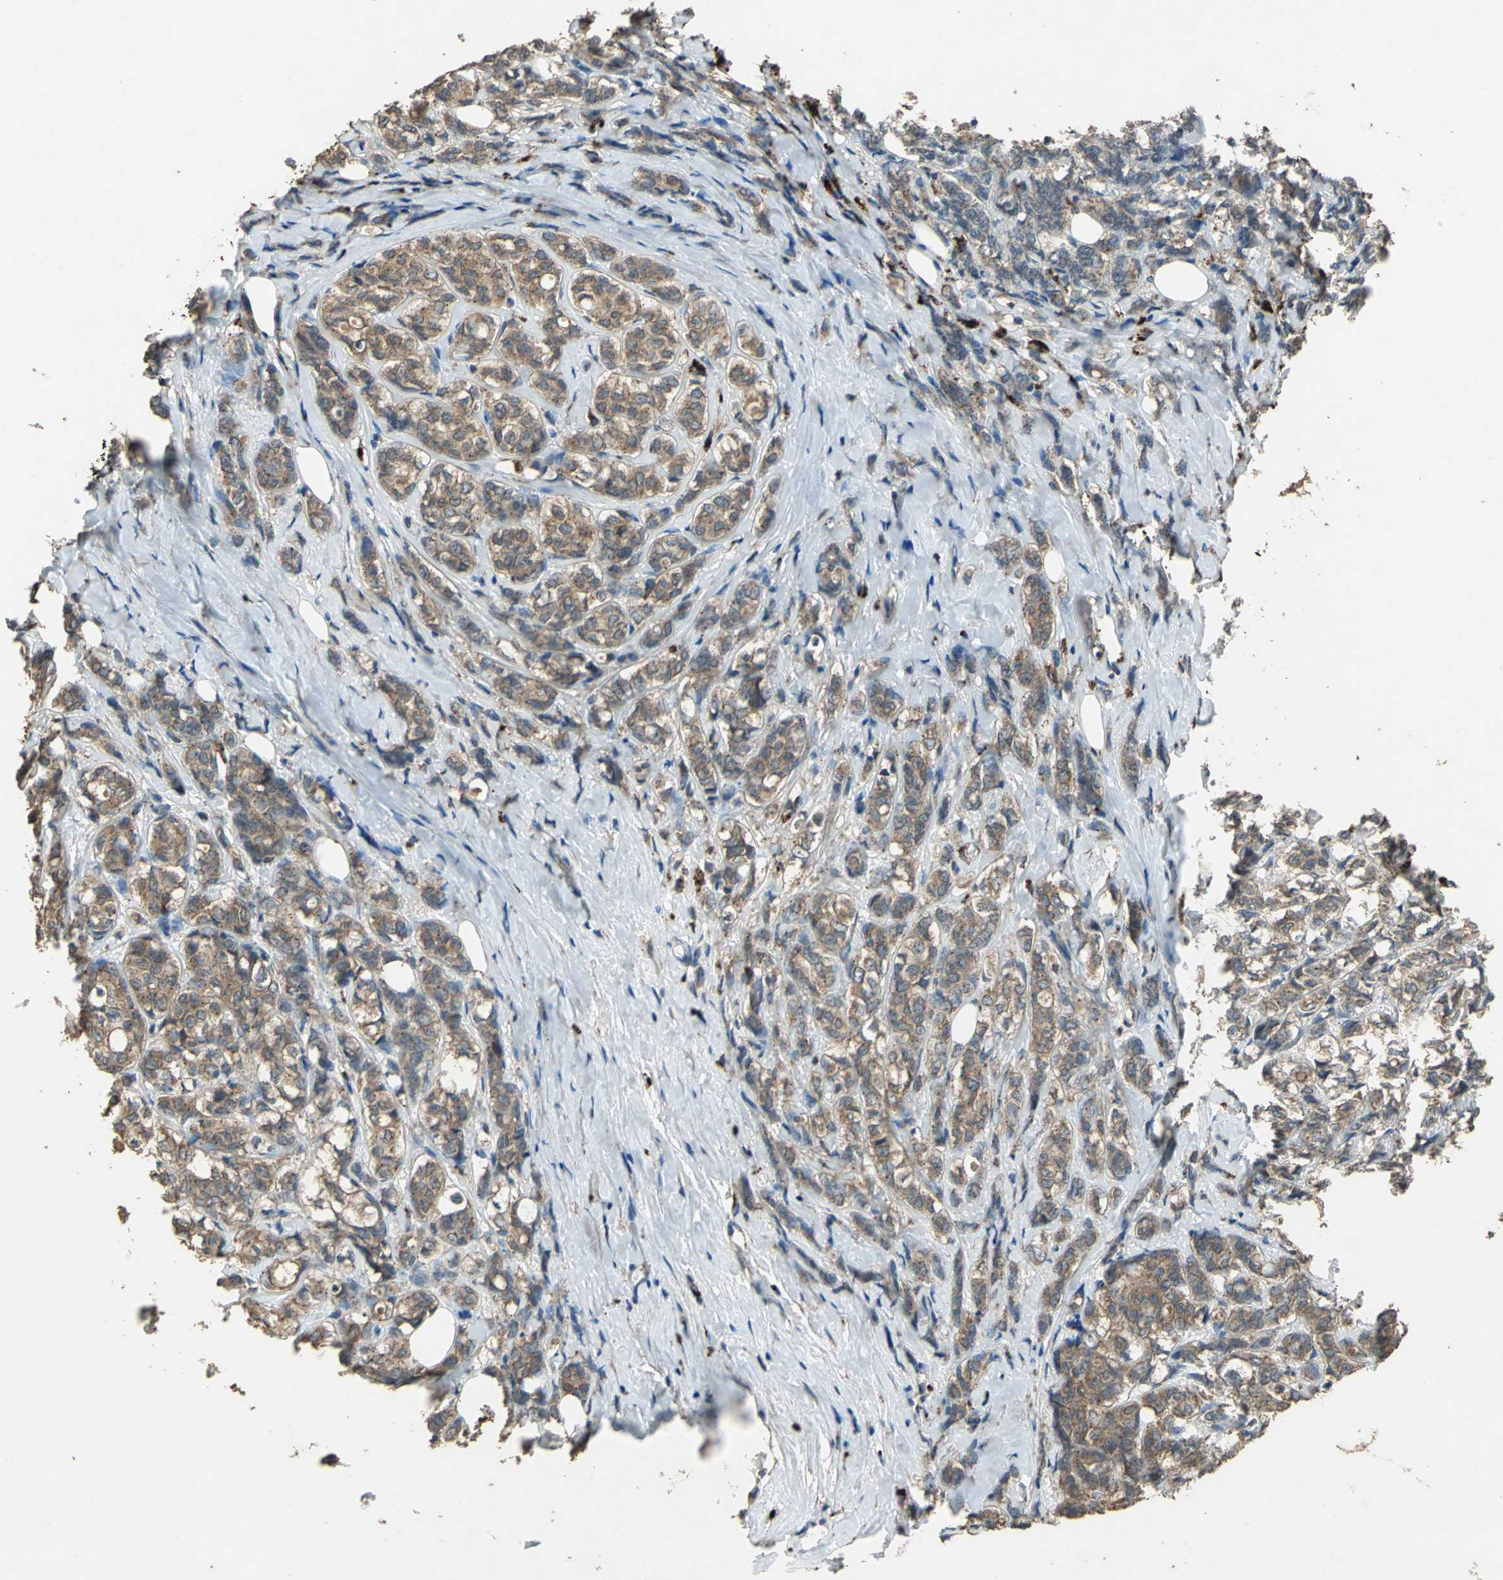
{"staining": {"intensity": "moderate", "quantity": ">75%", "location": "cytoplasmic/membranous"}, "tissue": "breast cancer", "cell_type": "Tumor cells", "image_type": "cancer", "snomed": [{"axis": "morphology", "description": "Lobular carcinoma"}, {"axis": "topography", "description": "Breast"}], "caption": "Human breast lobular carcinoma stained with a brown dye reveals moderate cytoplasmic/membranous positive positivity in about >75% of tumor cells.", "gene": "POLRMT", "patient": {"sex": "female", "age": 60}}